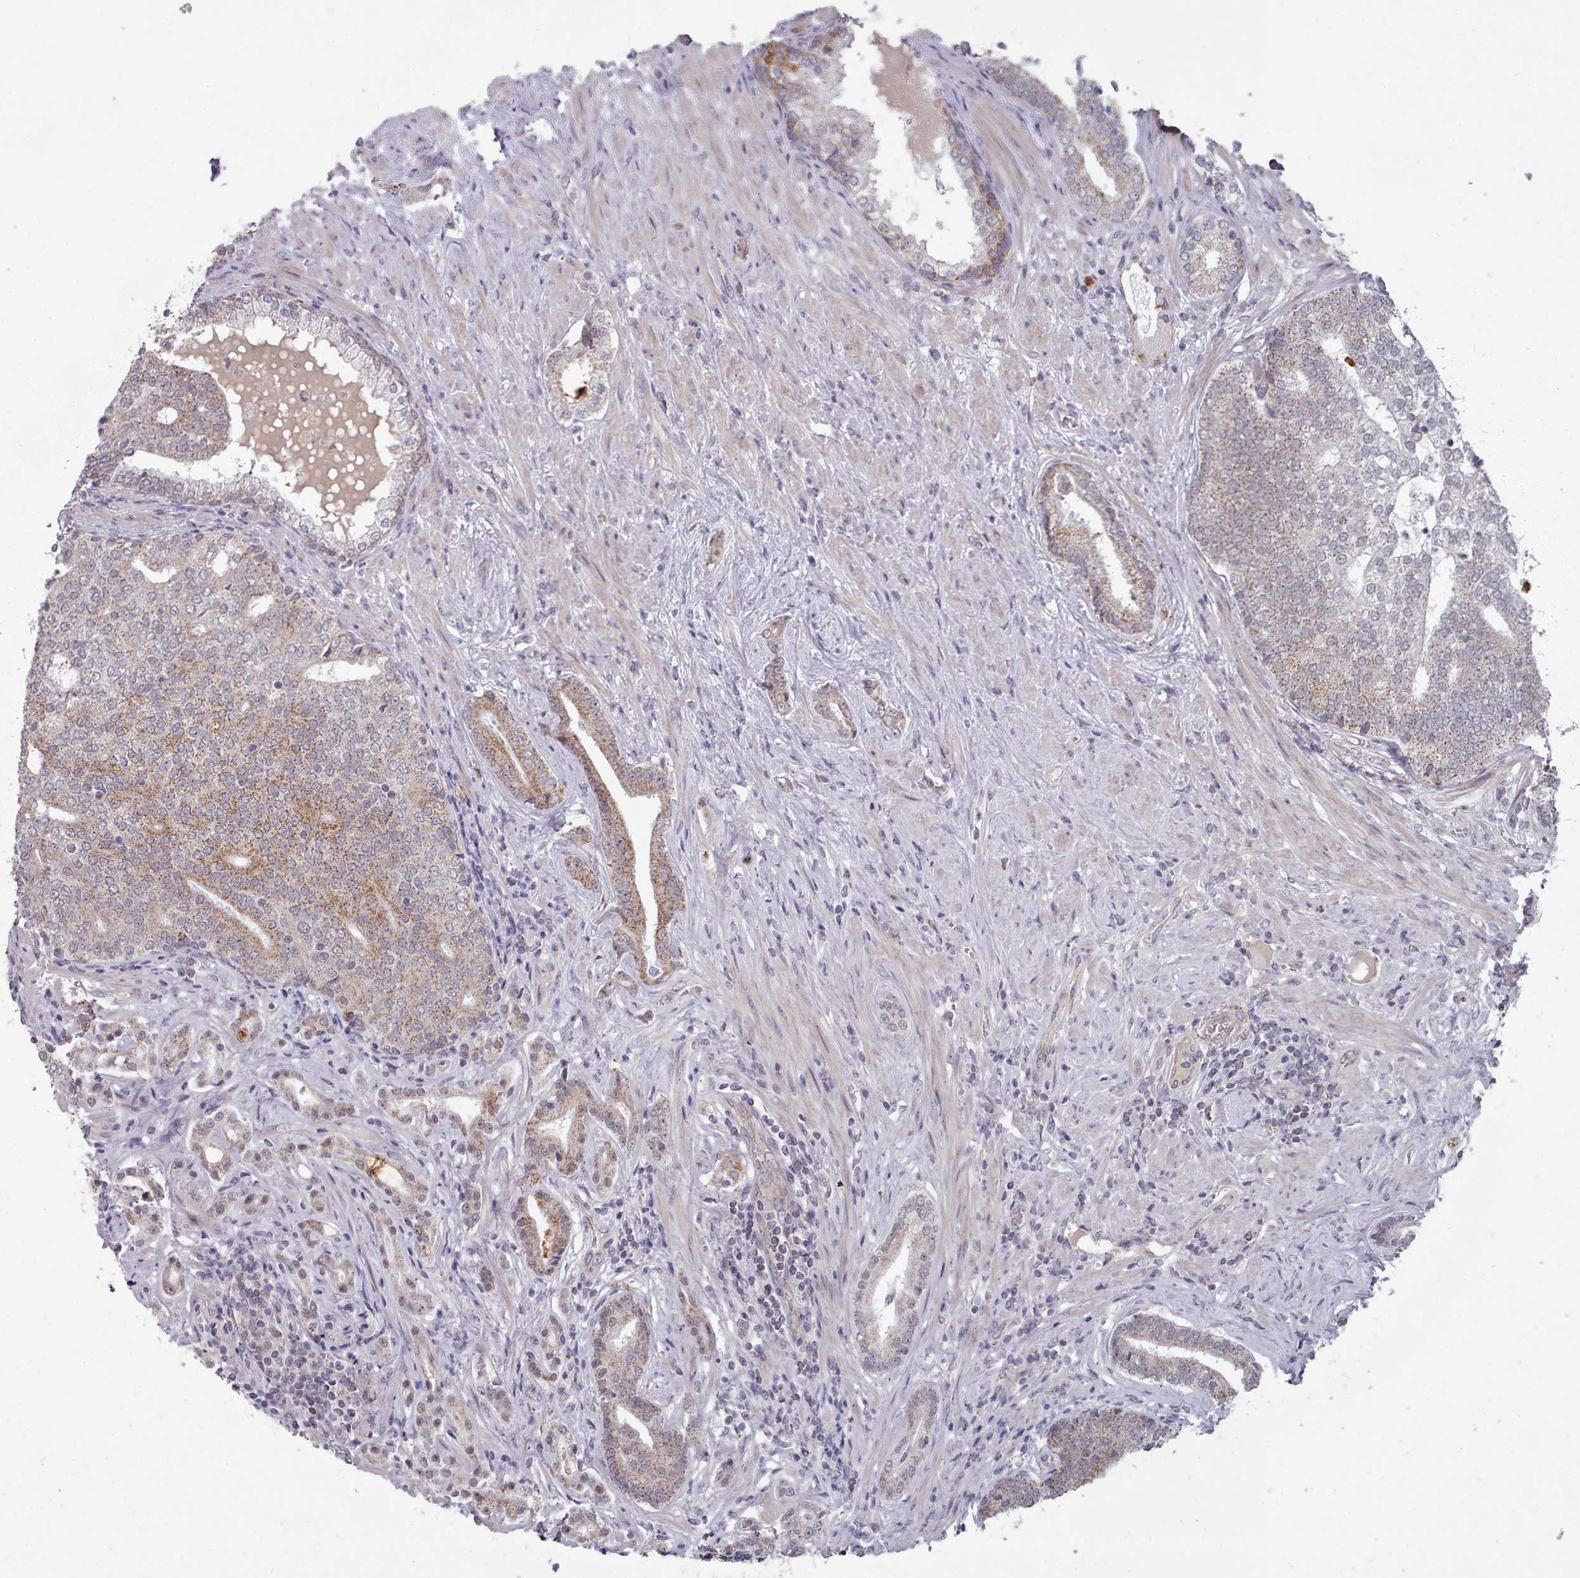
{"staining": {"intensity": "moderate", "quantity": "25%-75%", "location": "cytoplasmic/membranous"}, "tissue": "prostate cancer", "cell_type": "Tumor cells", "image_type": "cancer", "snomed": [{"axis": "morphology", "description": "Adenocarcinoma, High grade"}, {"axis": "topography", "description": "Prostate"}], "caption": "This image reveals prostate high-grade adenocarcinoma stained with immunohistochemistry to label a protein in brown. The cytoplasmic/membranous of tumor cells show moderate positivity for the protein. Nuclei are counter-stained blue.", "gene": "TRARG1", "patient": {"sex": "male", "age": 55}}